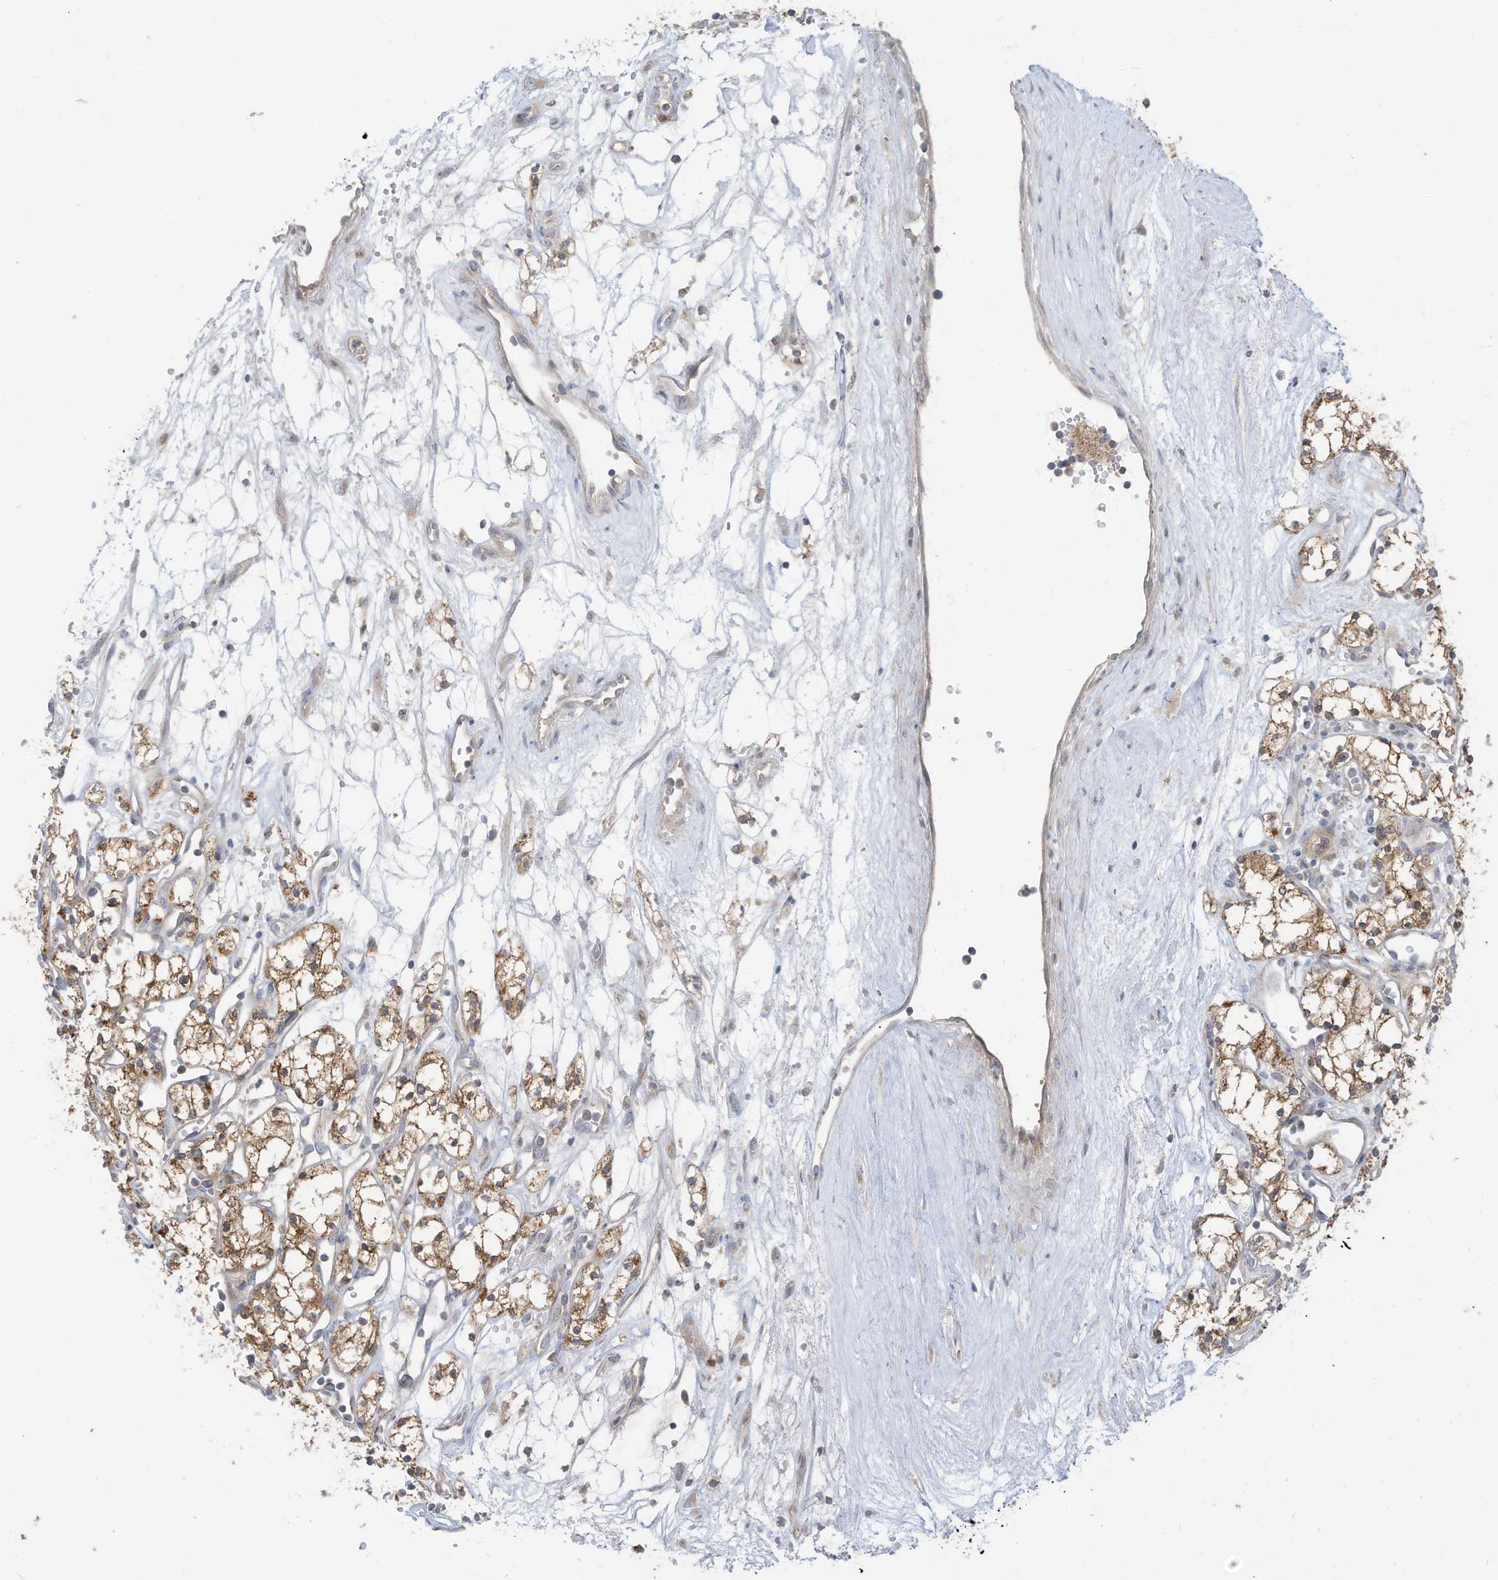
{"staining": {"intensity": "moderate", "quantity": ">75%", "location": "cytoplasmic/membranous"}, "tissue": "renal cancer", "cell_type": "Tumor cells", "image_type": "cancer", "snomed": [{"axis": "morphology", "description": "Adenocarcinoma, NOS"}, {"axis": "topography", "description": "Kidney"}], "caption": "The immunohistochemical stain shows moderate cytoplasmic/membranous positivity in tumor cells of renal cancer tissue.", "gene": "LRRN2", "patient": {"sex": "male", "age": 59}}